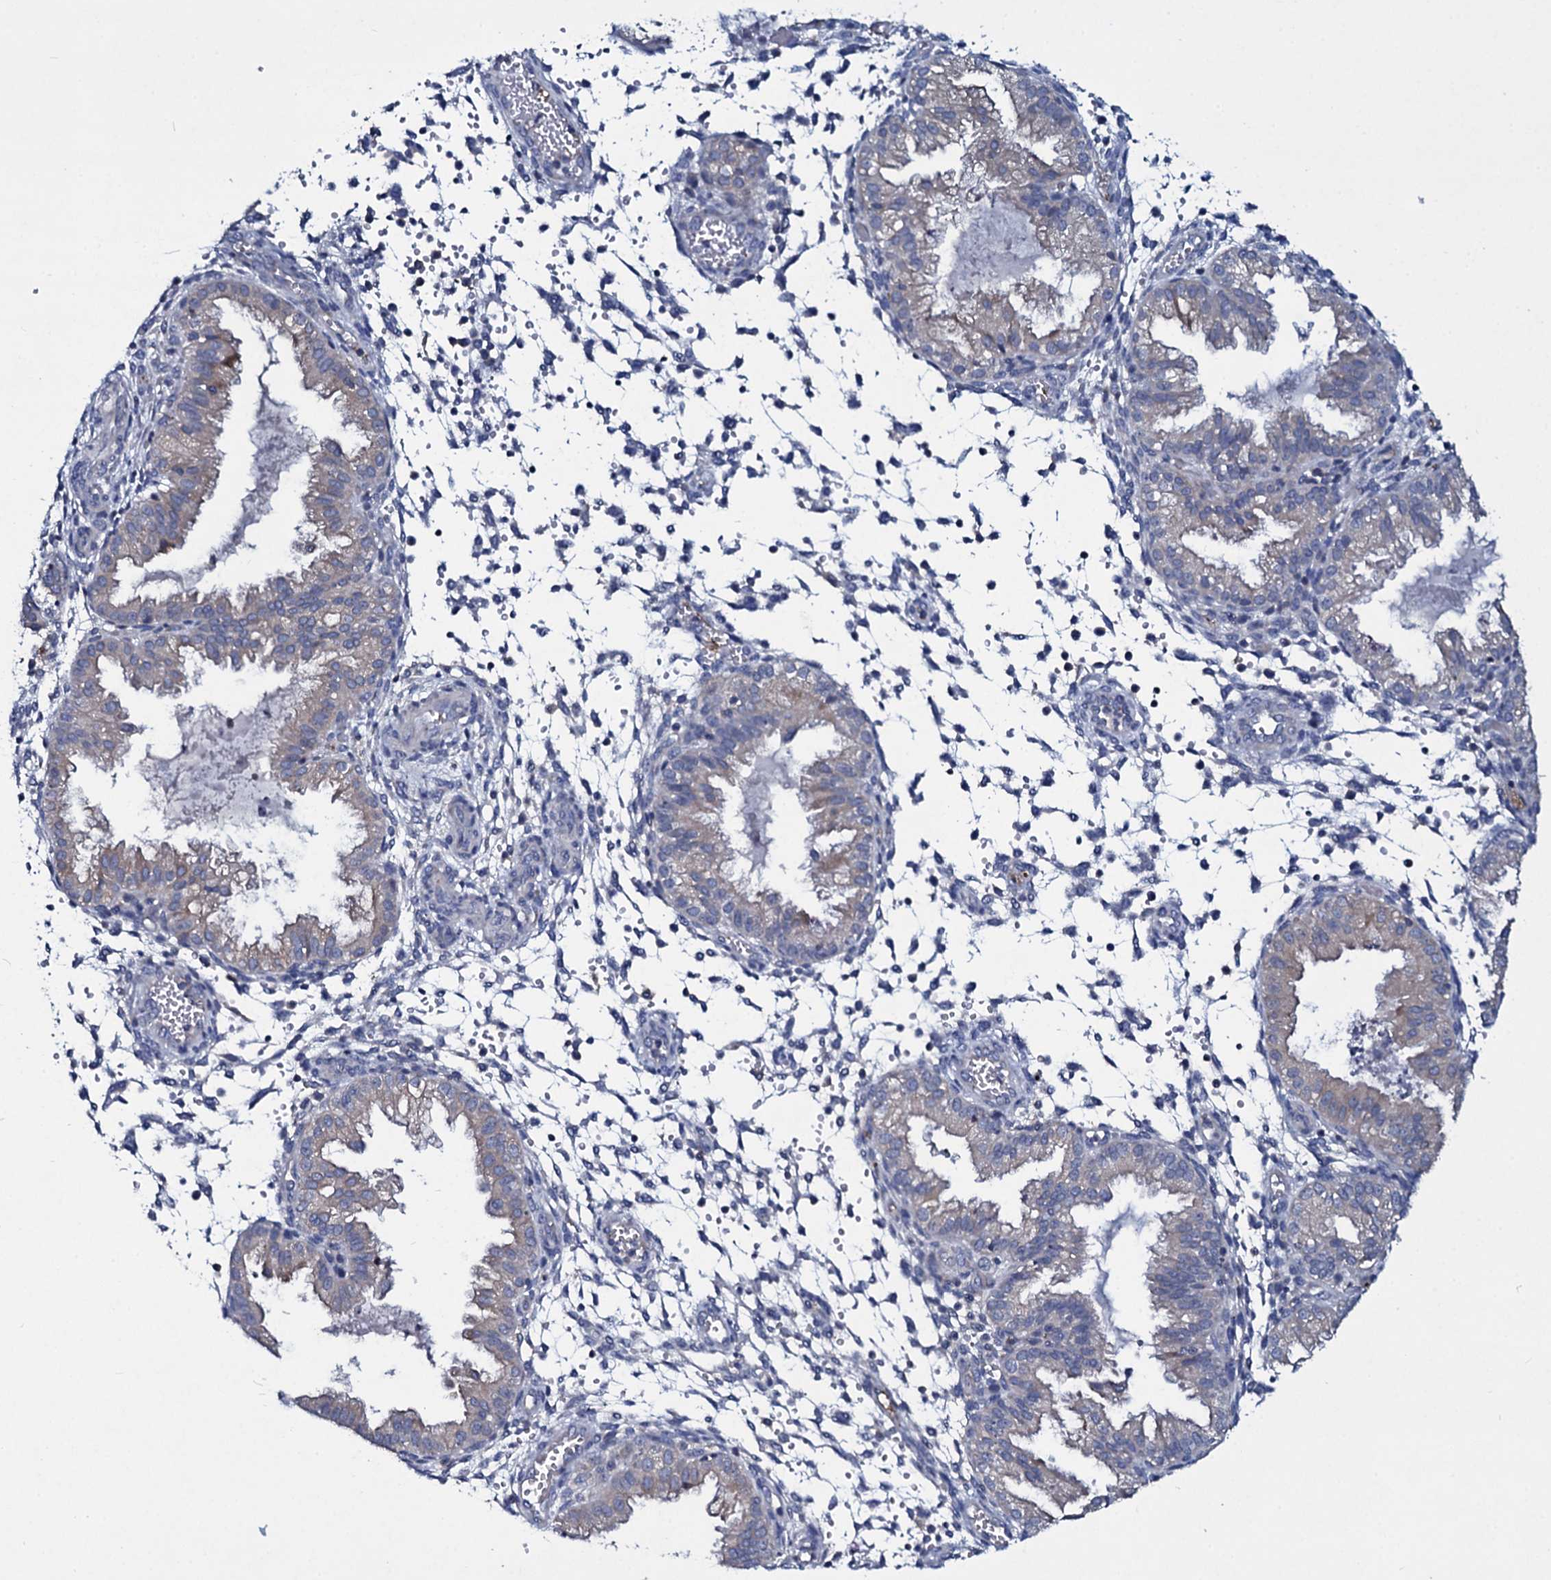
{"staining": {"intensity": "negative", "quantity": "none", "location": "none"}, "tissue": "endometrium", "cell_type": "Cells in endometrial stroma", "image_type": "normal", "snomed": [{"axis": "morphology", "description": "Normal tissue, NOS"}, {"axis": "topography", "description": "Endometrium"}], "caption": "A high-resolution micrograph shows IHC staining of benign endometrium, which displays no significant expression in cells in endometrial stroma.", "gene": "TPGS2", "patient": {"sex": "female", "age": 33}}